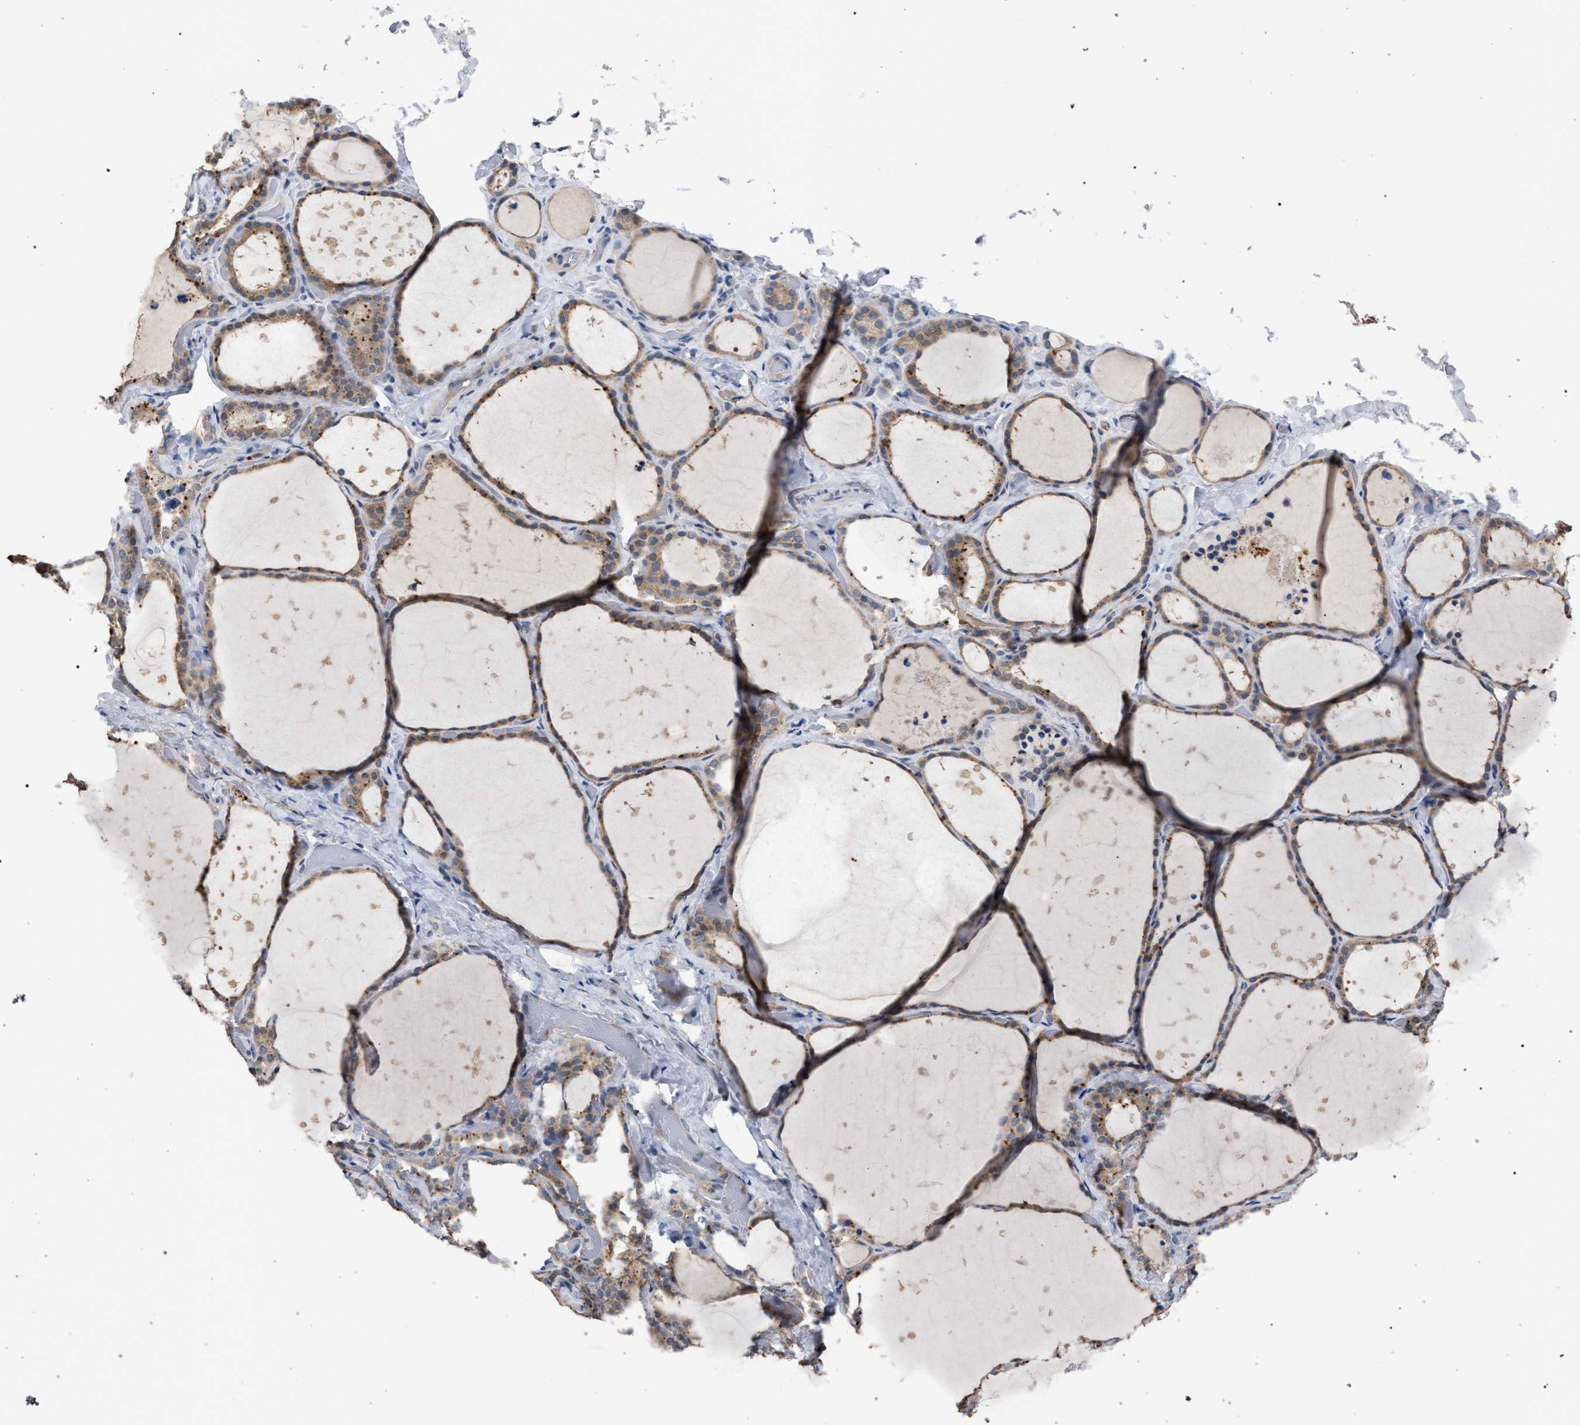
{"staining": {"intensity": "moderate", "quantity": "25%-75%", "location": "cytoplasmic/membranous"}, "tissue": "thyroid gland", "cell_type": "Glandular cells", "image_type": "normal", "snomed": [{"axis": "morphology", "description": "Normal tissue, NOS"}, {"axis": "topography", "description": "Thyroid gland"}], "caption": "Protein analysis of benign thyroid gland shows moderate cytoplasmic/membranous positivity in about 25%-75% of glandular cells.", "gene": "TECPR1", "patient": {"sex": "female", "age": 44}}